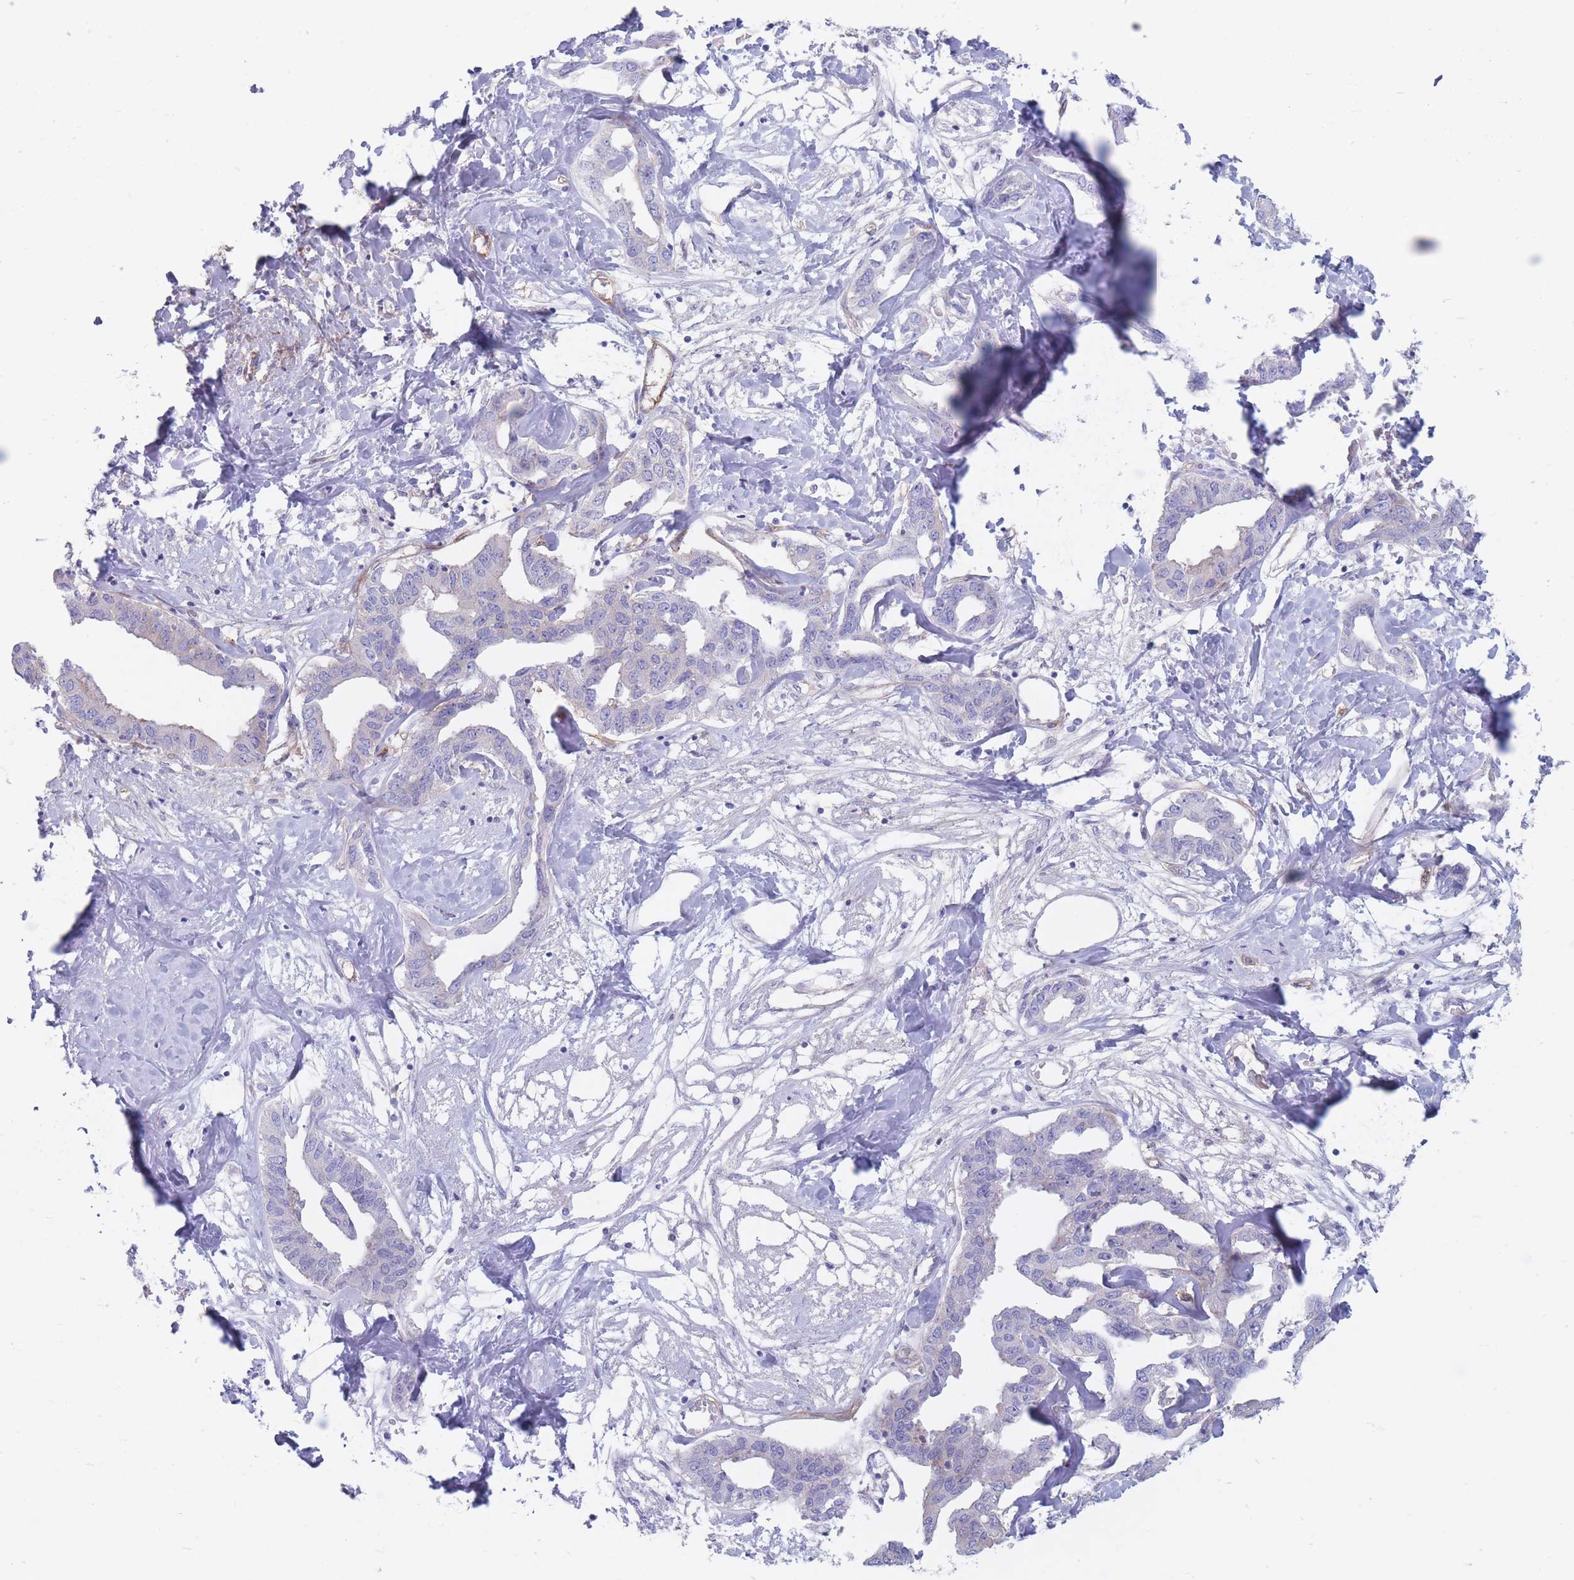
{"staining": {"intensity": "negative", "quantity": "none", "location": "none"}, "tissue": "liver cancer", "cell_type": "Tumor cells", "image_type": "cancer", "snomed": [{"axis": "morphology", "description": "Cholangiocarcinoma"}, {"axis": "topography", "description": "Liver"}], "caption": "Protein analysis of liver cancer (cholangiocarcinoma) displays no significant staining in tumor cells.", "gene": "PLPP1", "patient": {"sex": "male", "age": 59}}